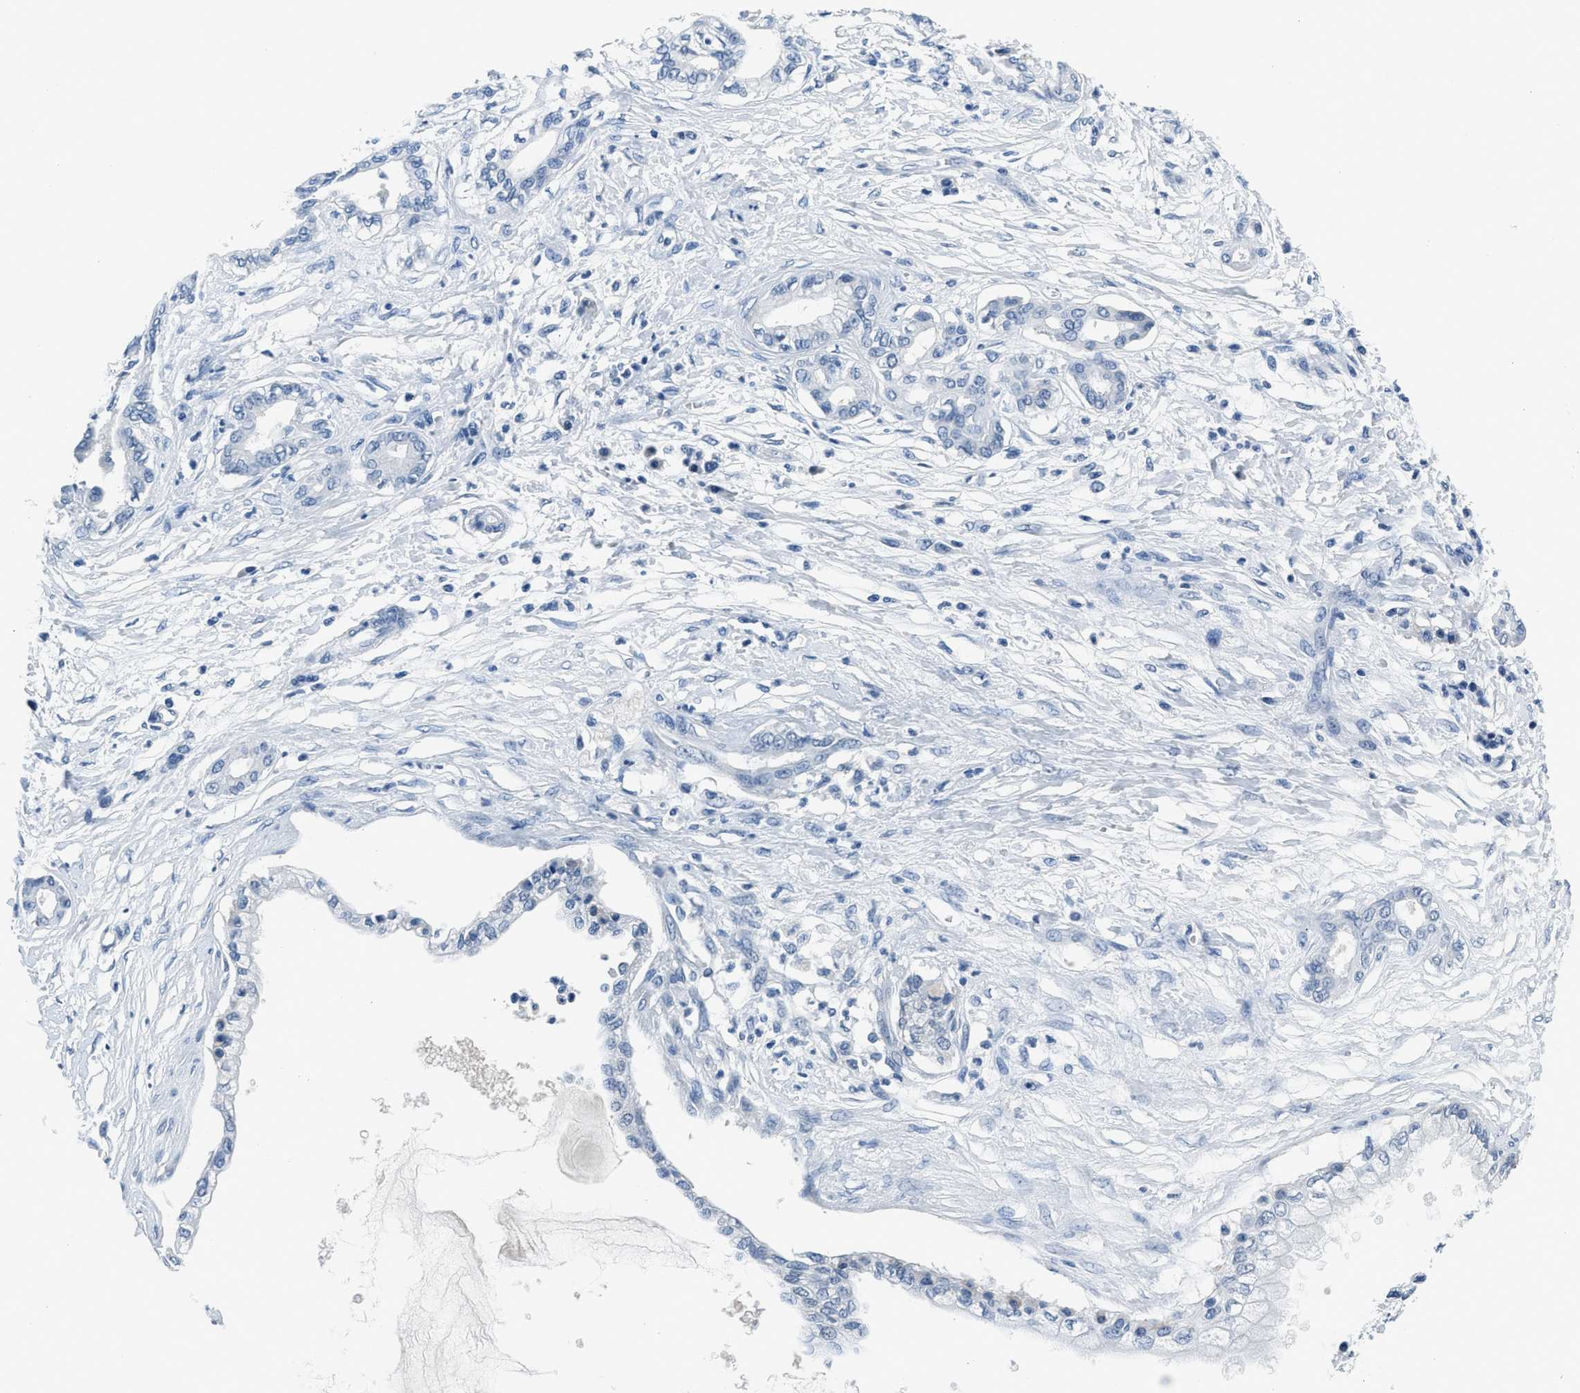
{"staining": {"intensity": "negative", "quantity": "none", "location": "none"}, "tissue": "pancreatic cancer", "cell_type": "Tumor cells", "image_type": "cancer", "snomed": [{"axis": "morphology", "description": "Adenocarcinoma, NOS"}, {"axis": "topography", "description": "Pancreas"}], "caption": "Tumor cells show no significant positivity in pancreatic cancer (adenocarcinoma).", "gene": "GJA3", "patient": {"sex": "male", "age": 56}}